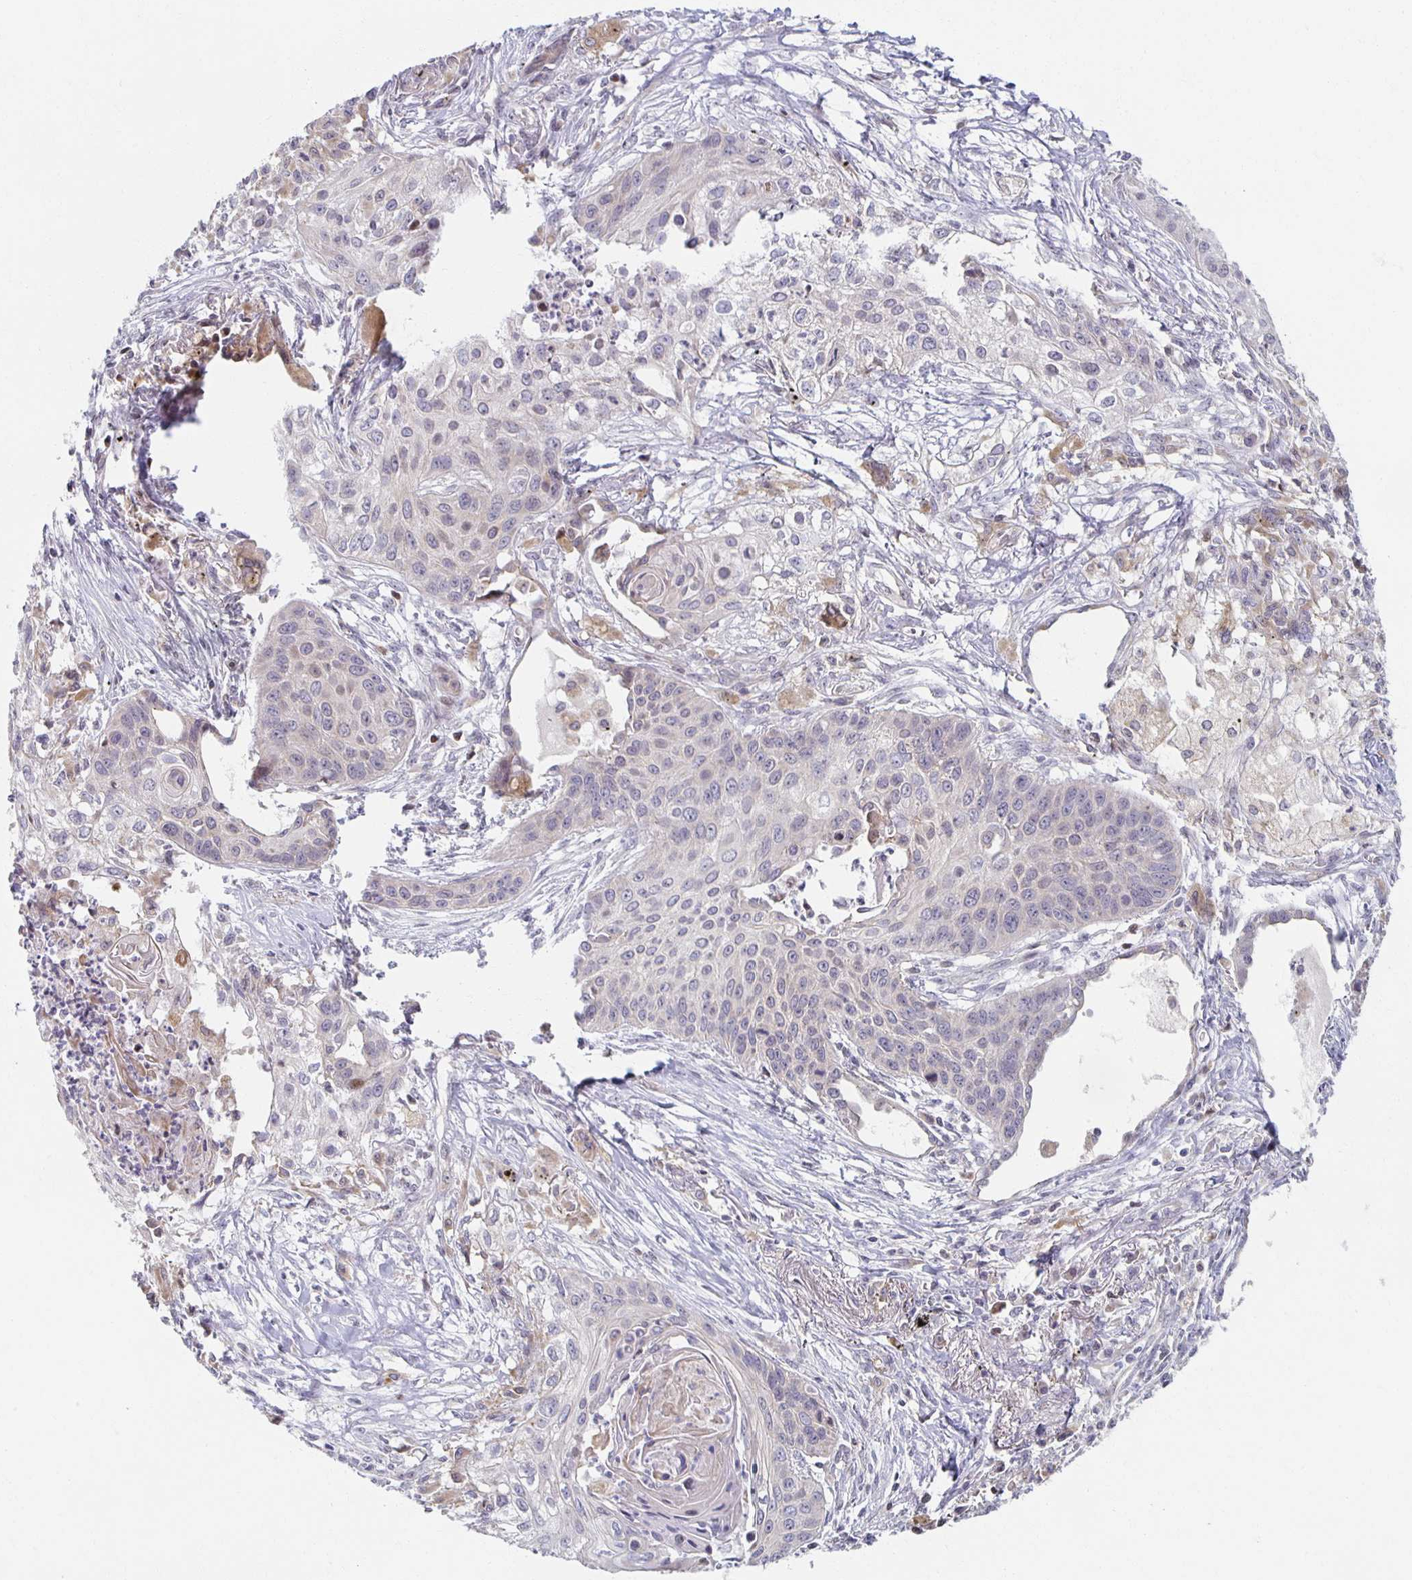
{"staining": {"intensity": "weak", "quantity": "<25%", "location": "cytoplasmic/membranous"}, "tissue": "lung cancer", "cell_type": "Tumor cells", "image_type": "cancer", "snomed": [{"axis": "morphology", "description": "Squamous cell carcinoma, NOS"}, {"axis": "topography", "description": "Lung"}], "caption": "Micrograph shows no significant protein staining in tumor cells of lung cancer.", "gene": "HCFC1R1", "patient": {"sex": "male", "age": 71}}